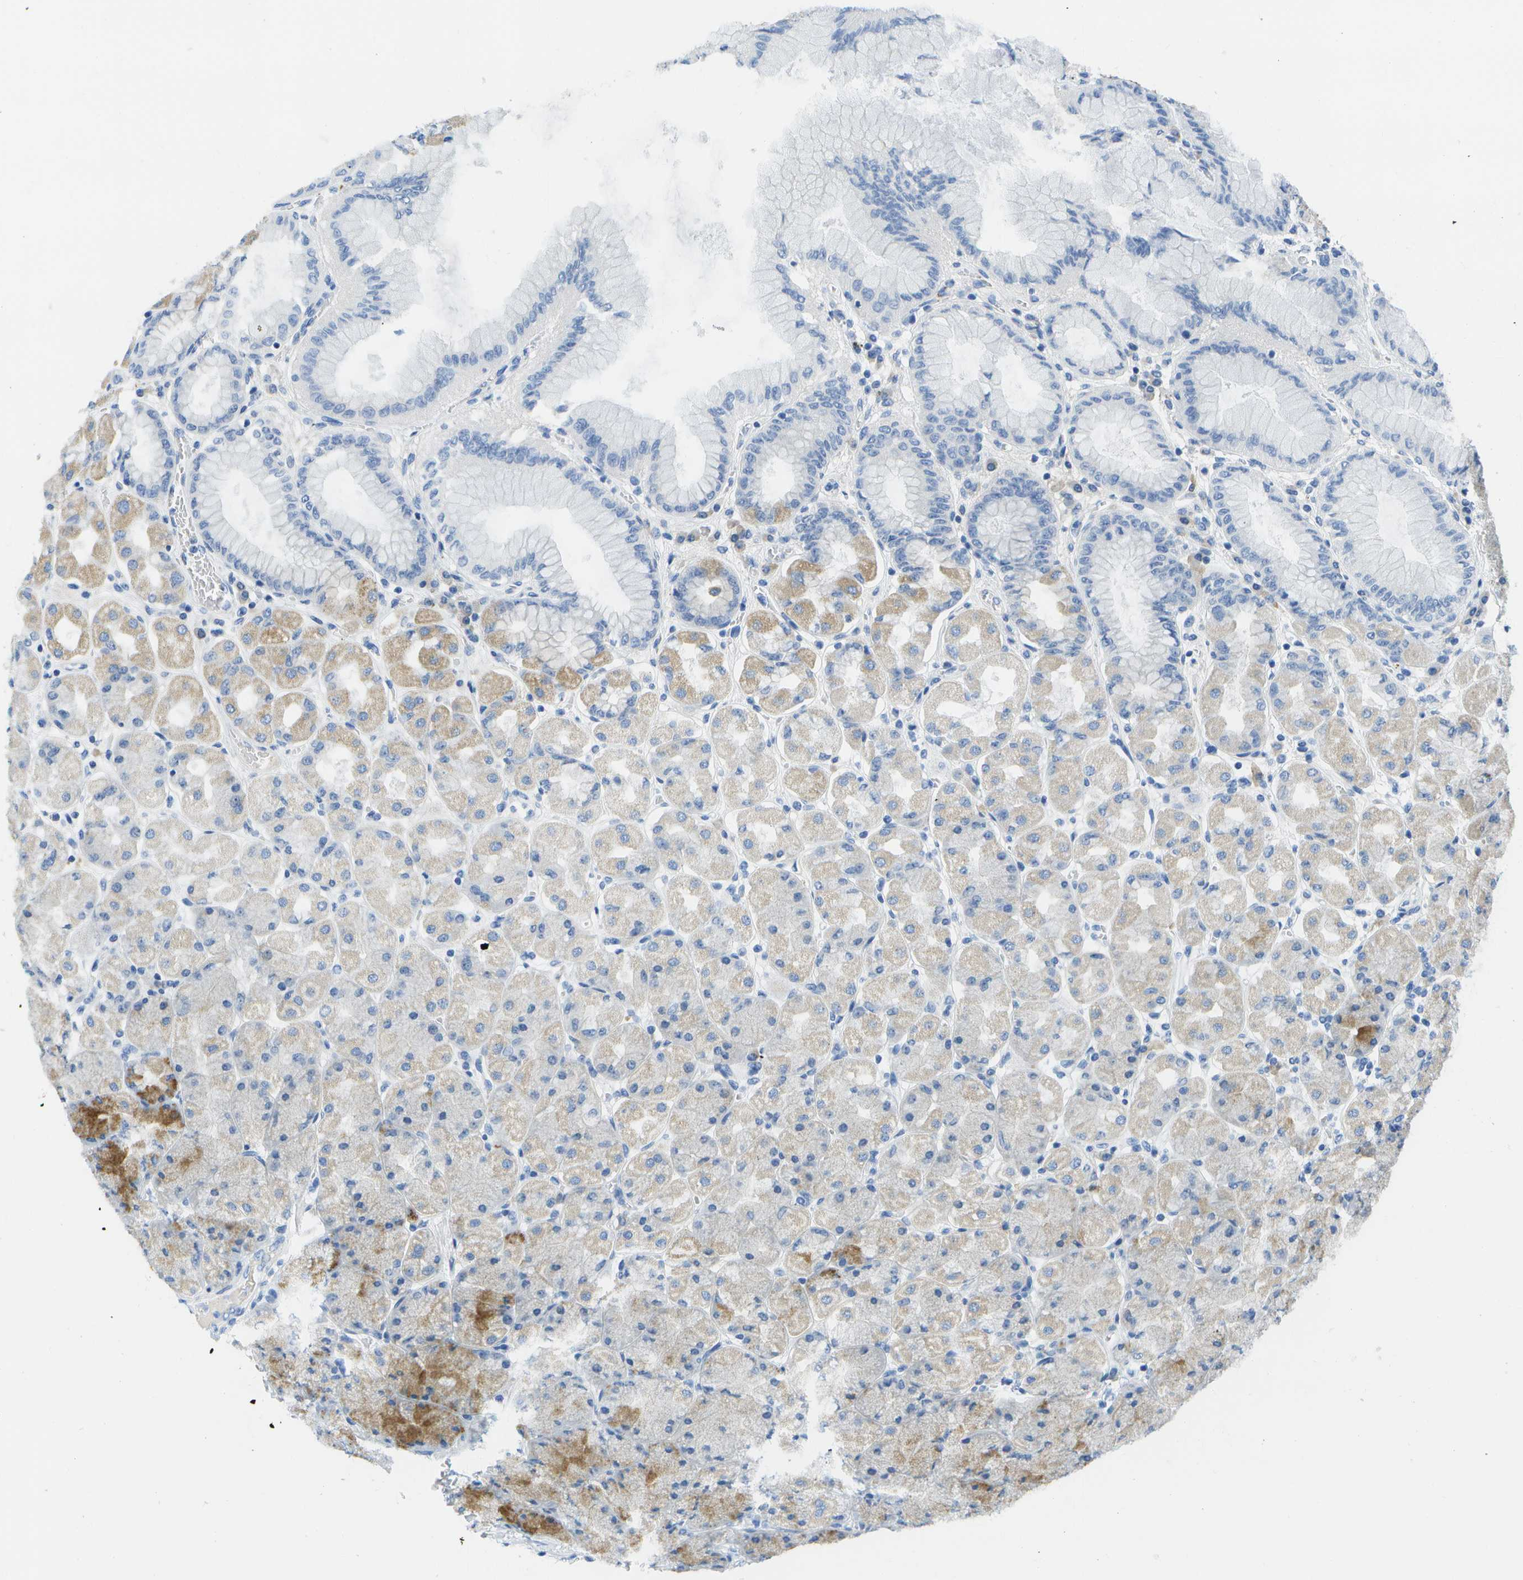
{"staining": {"intensity": "weak", "quantity": "25%-75%", "location": "cytoplasmic/membranous"}, "tissue": "stomach", "cell_type": "Glandular cells", "image_type": "normal", "snomed": [{"axis": "morphology", "description": "Normal tissue, NOS"}, {"axis": "topography", "description": "Stomach, upper"}], "caption": "Protein analysis of normal stomach displays weak cytoplasmic/membranous positivity in about 25%-75% of glandular cells.", "gene": "MS4A1", "patient": {"sex": "female", "age": 56}}